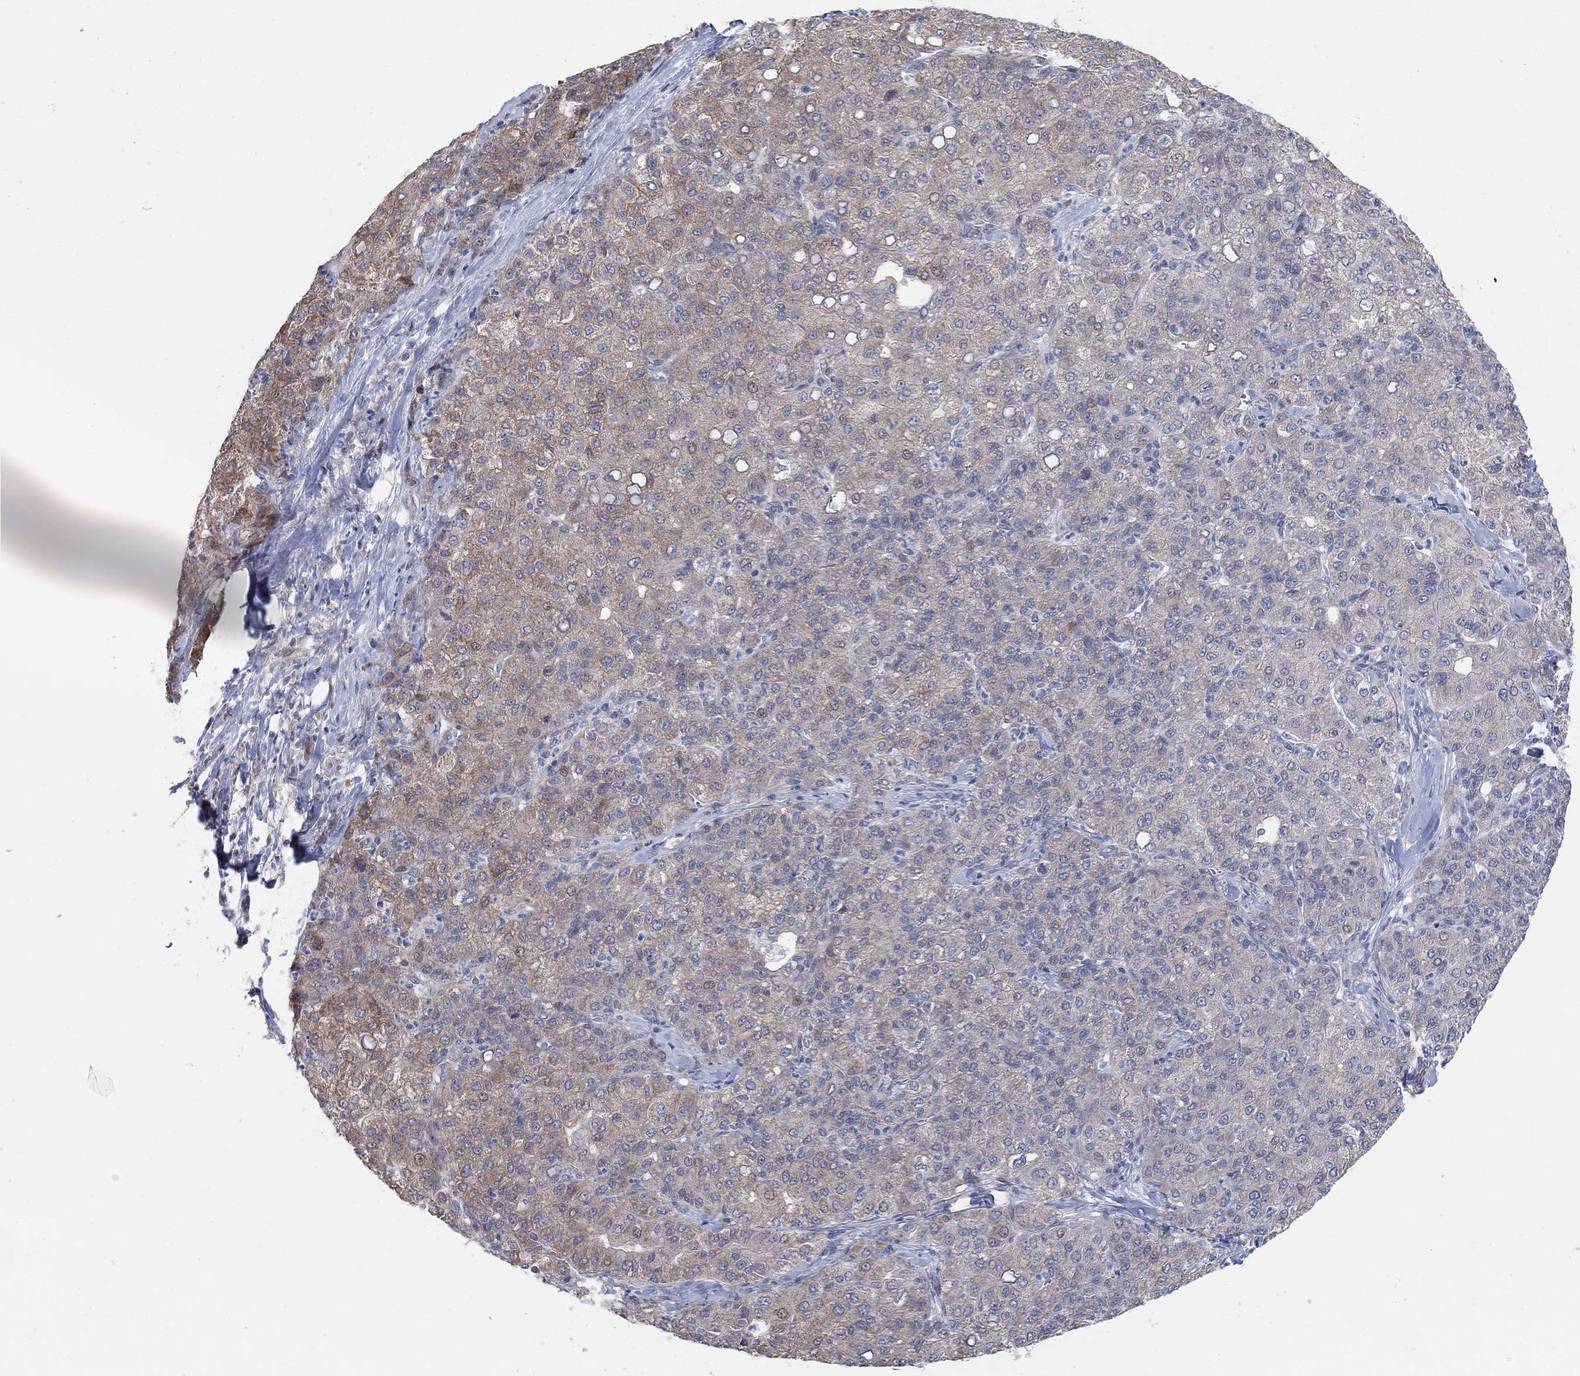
{"staining": {"intensity": "moderate", "quantity": "25%-75%", "location": "cytoplasmic/membranous"}, "tissue": "liver cancer", "cell_type": "Tumor cells", "image_type": "cancer", "snomed": [{"axis": "morphology", "description": "Carcinoma, Hepatocellular, NOS"}, {"axis": "topography", "description": "Liver"}], "caption": "Immunohistochemistry of human hepatocellular carcinoma (liver) reveals medium levels of moderate cytoplasmic/membranous staining in about 25%-75% of tumor cells.", "gene": "CNTF", "patient": {"sex": "male", "age": 65}}